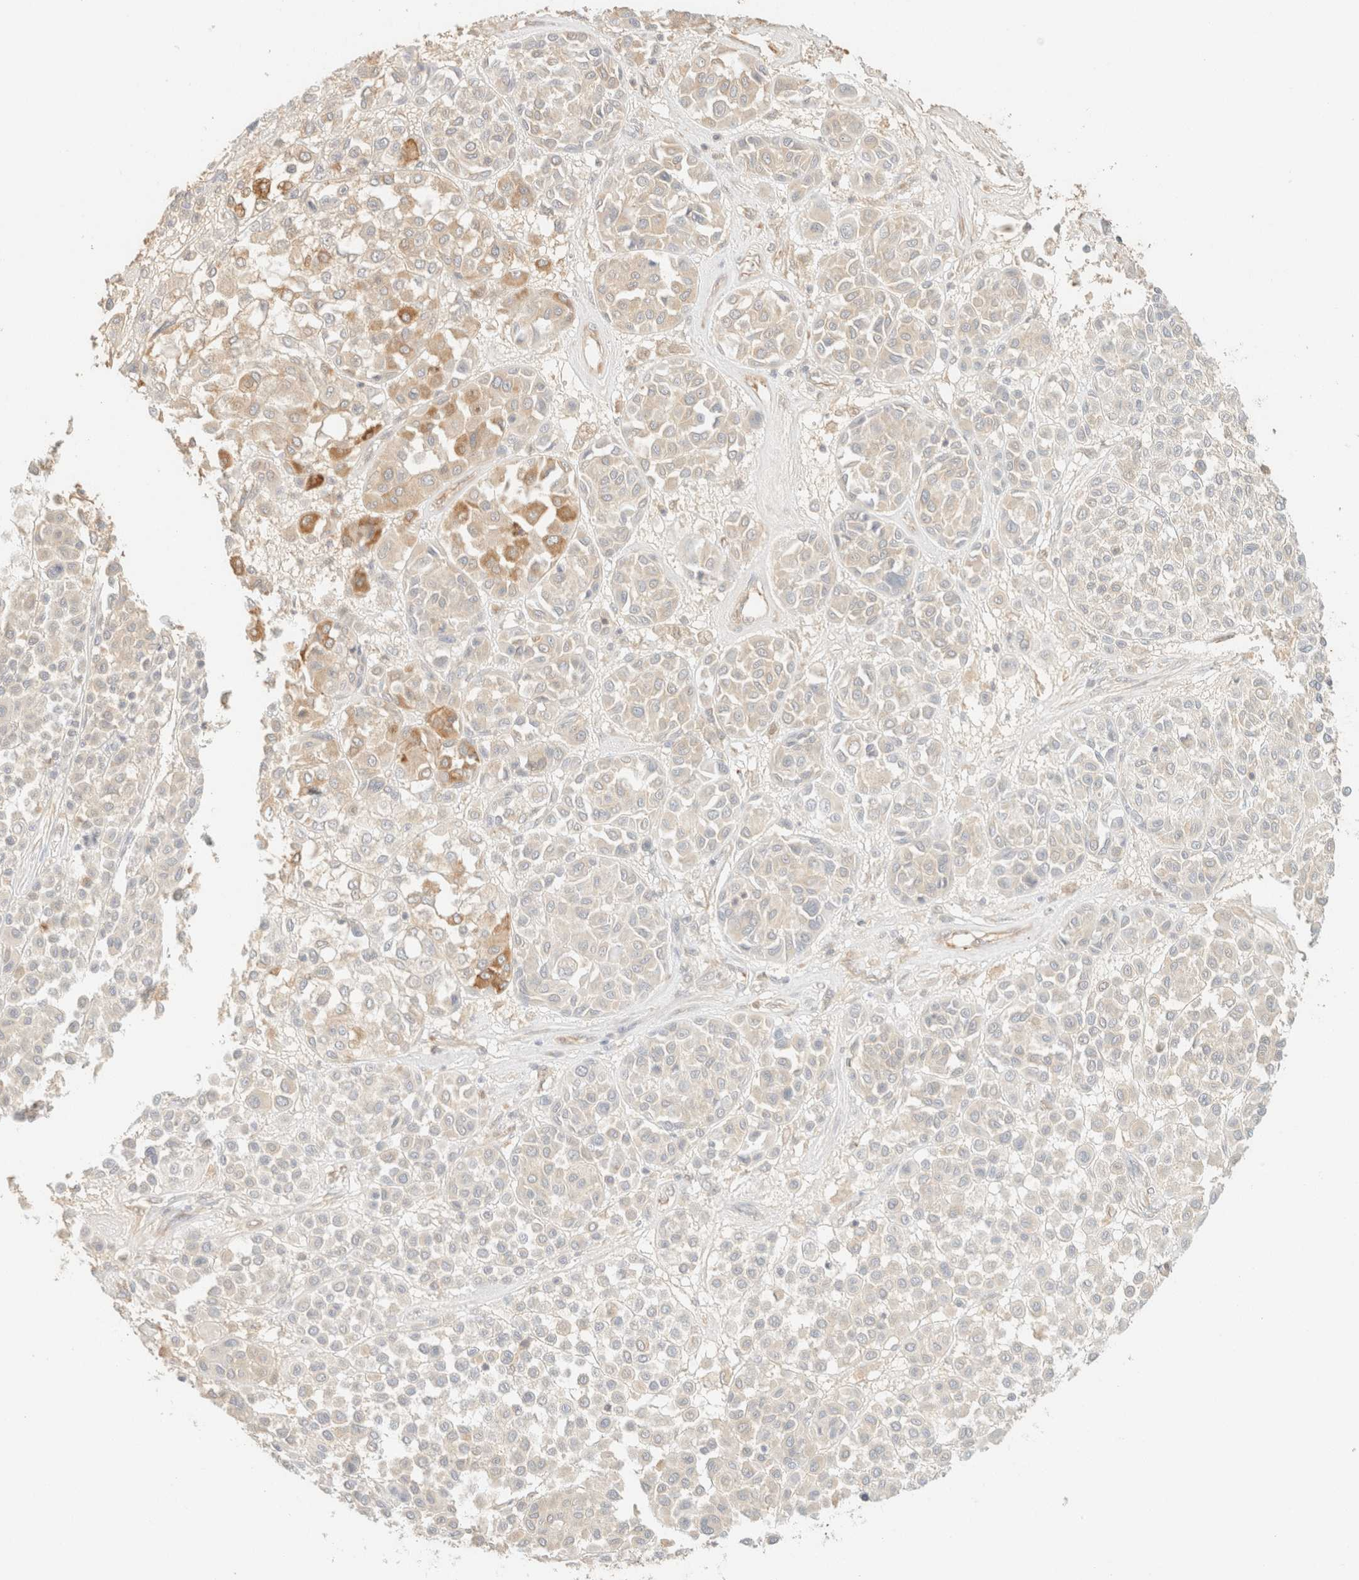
{"staining": {"intensity": "moderate", "quantity": "<25%", "location": "cytoplasmic/membranous"}, "tissue": "melanoma", "cell_type": "Tumor cells", "image_type": "cancer", "snomed": [{"axis": "morphology", "description": "Malignant melanoma, Metastatic site"}, {"axis": "topography", "description": "Soft tissue"}], "caption": "Moderate cytoplasmic/membranous protein expression is seen in approximately <25% of tumor cells in malignant melanoma (metastatic site).", "gene": "SPARCL1", "patient": {"sex": "male", "age": 41}}